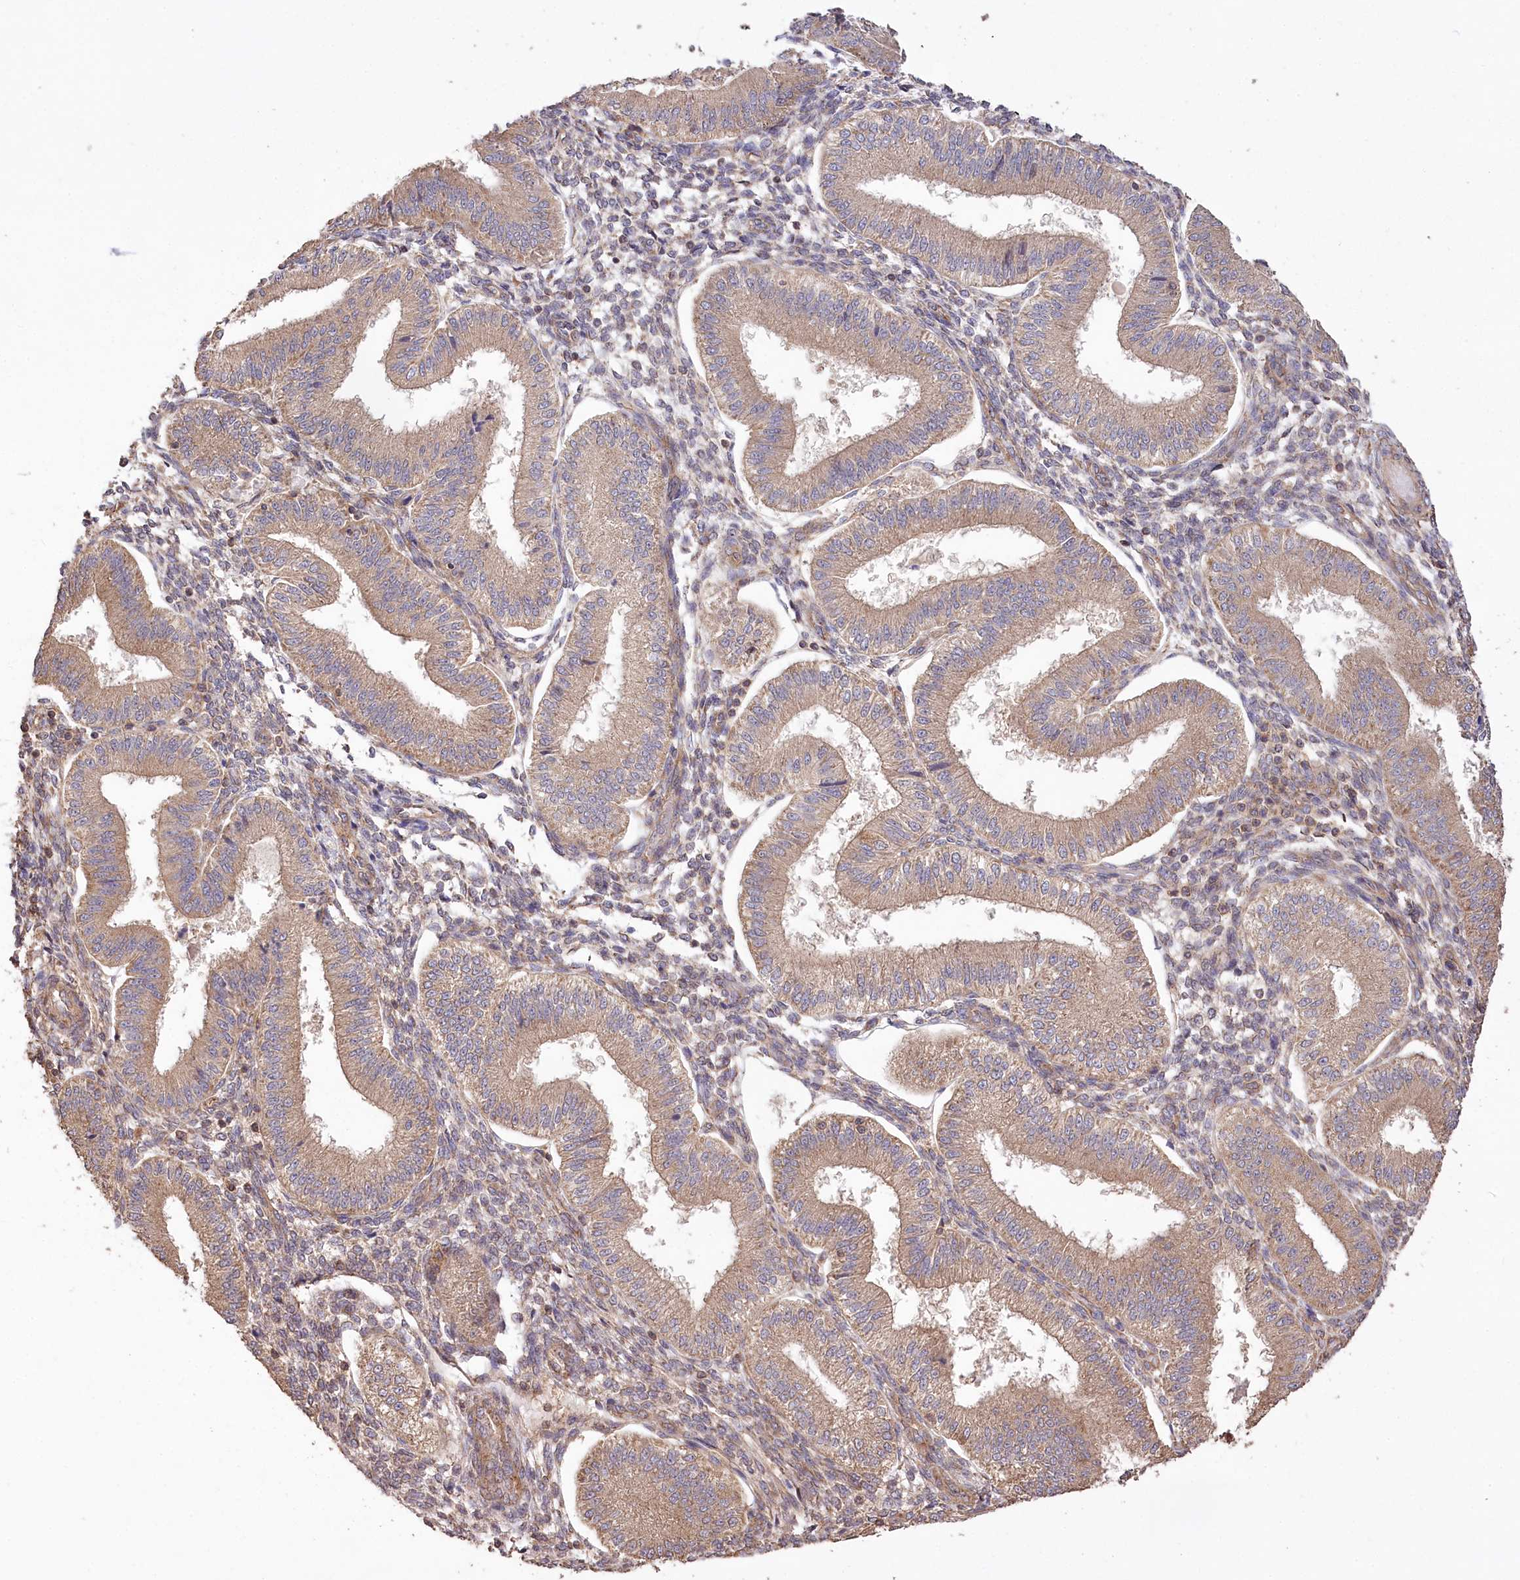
{"staining": {"intensity": "moderate", "quantity": "<25%", "location": "cytoplasmic/membranous"}, "tissue": "endometrium", "cell_type": "Cells in endometrial stroma", "image_type": "normal", "snomed": [{"axis": "morphology", "description": "Normal tissue, NOS"}, {"axis": "topography", "description": "Endometrium"}], "caption": "Brown immunohistochemical staining in normal endometrium demonstrates moderate cytoplasmic/membranous positivity in approximately <25% of cells in endometrial stroma.", "gene": "PRSS53", "patient": {"sex": "female", "age": 39}}